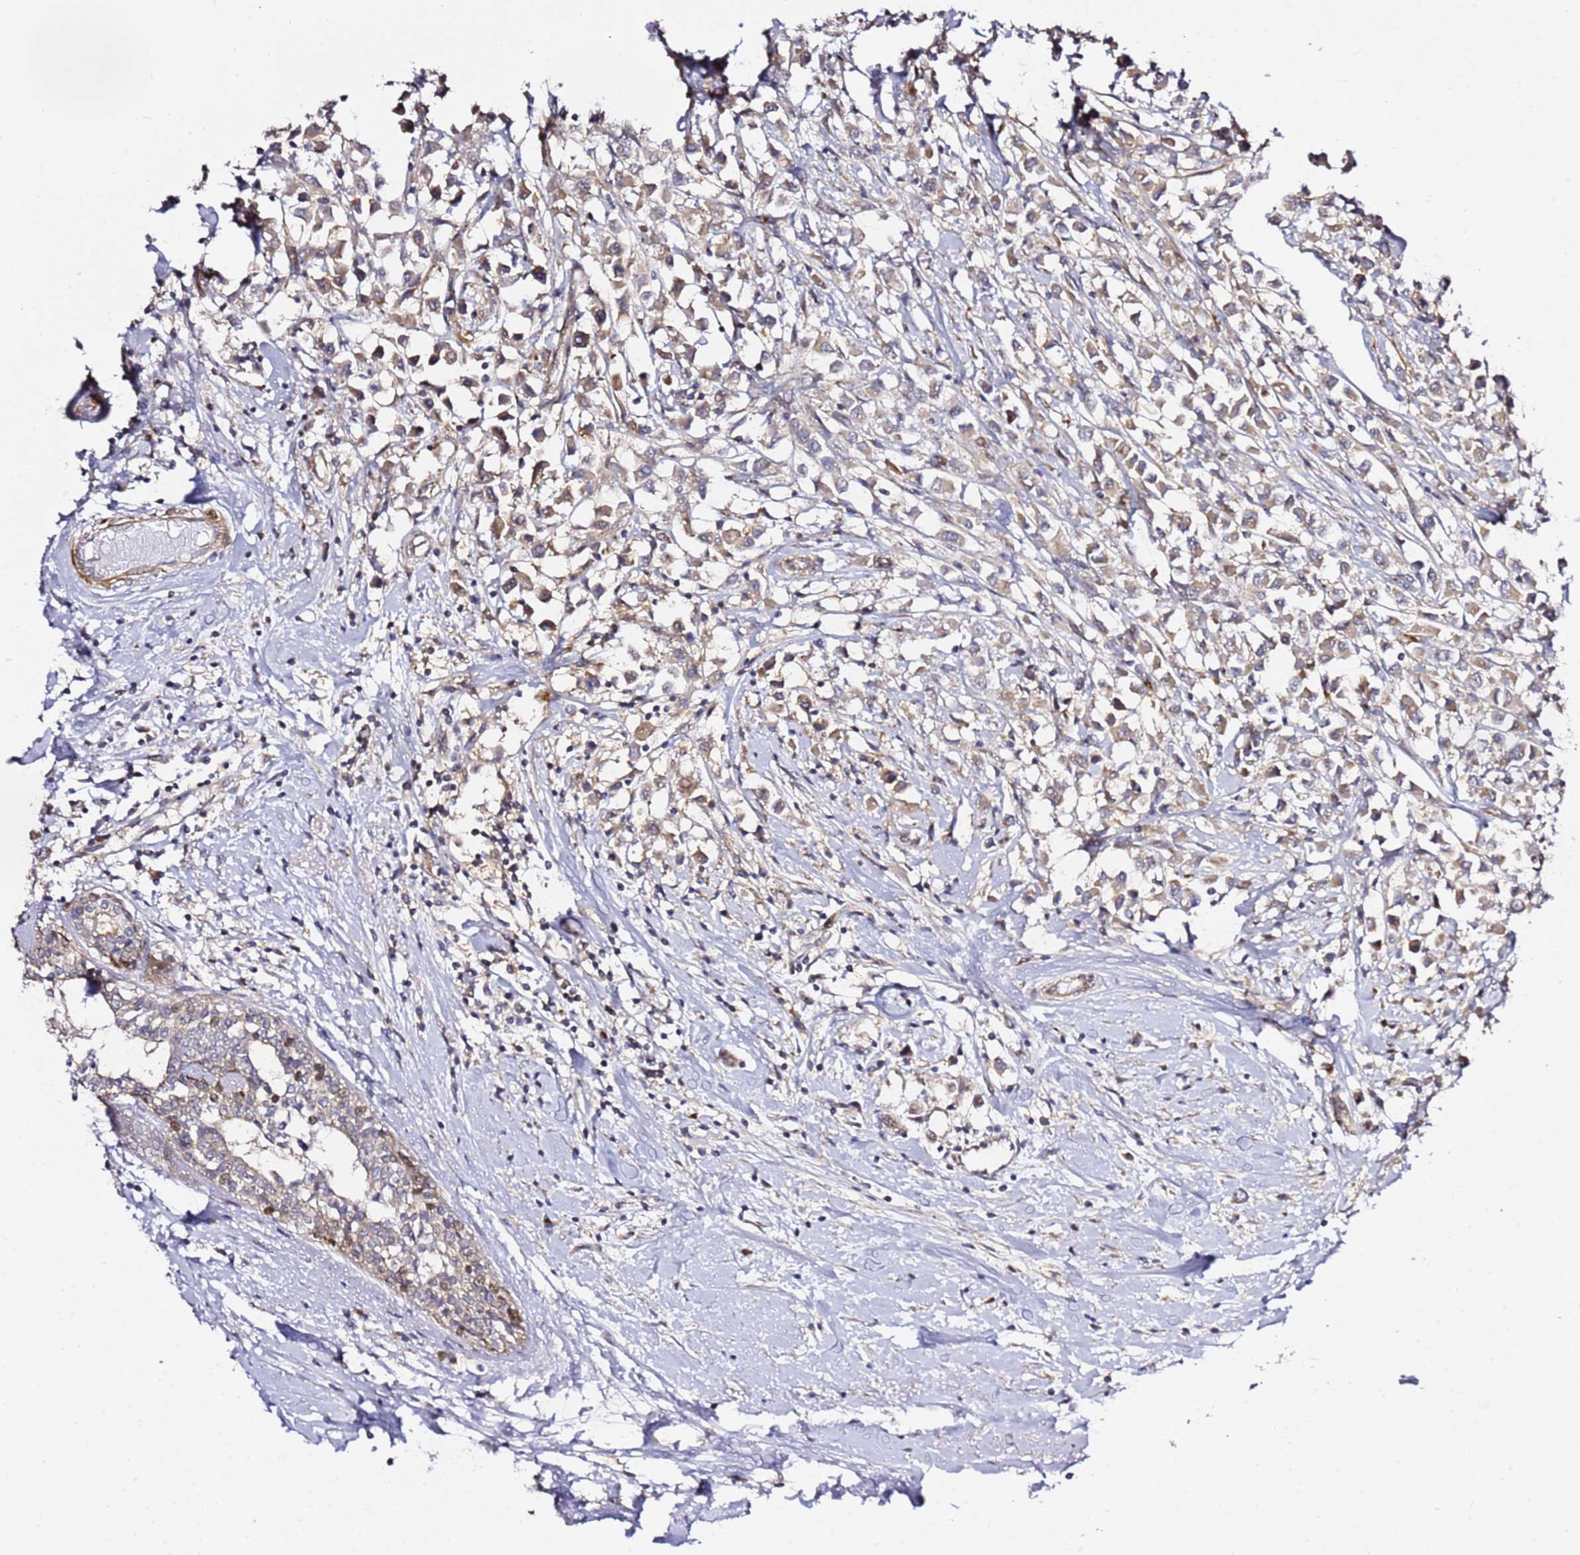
{"staining": {"intensity": "moderate", "quantity": ">75%", "location": "cytoplasmic/membranous"}, "tissue": "breast cancer", "cell_type": "Tumor cells", "image_type": "cancer", "snomed": [{"axis": "morphology", "description": "Duct carcinoma"}, {"axis": "topography", "description": "Breast"}], "caption": "Immunohistochemistry (IHC) micrograph of neoplastic tissue: human breast invasive ductal carcinoma stained using immunohistochemistry (IHC) exhibits medium levels of moderate protein expression localized specifically in the cytoplasmic/membranous of tumor cells, appearing as a cytoplasmic/membranous brown color.", "gene": "PVRIG", "patient": {"sex": "female", "age": 61}}